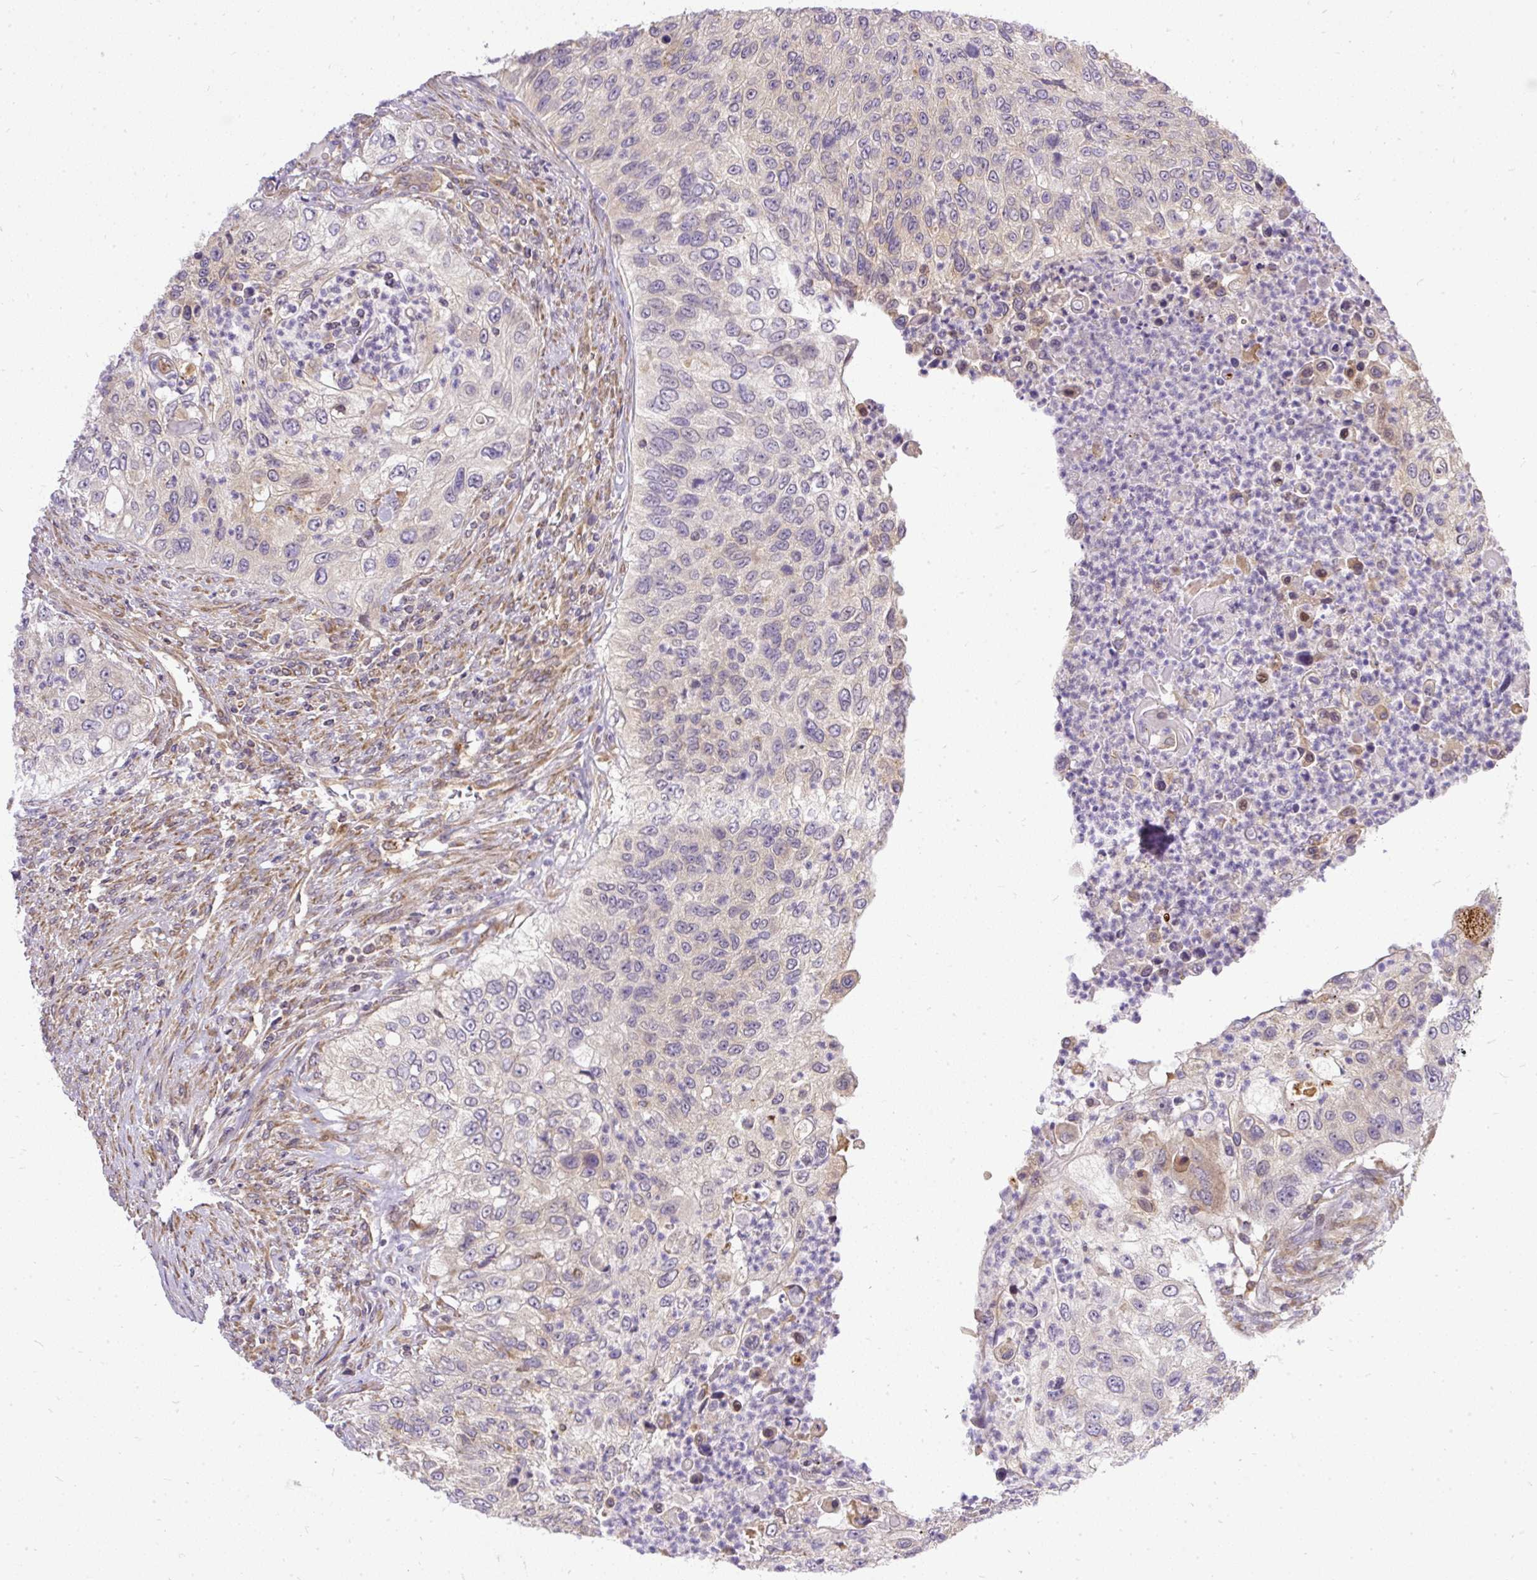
{"staining": {"intensity": "negative", "quantity": "none", "location": "none"}, "tissue": "urothelial cancer", "cell_type": "Tumor cells", "image_type": "cancer", "snomed": [{"axis": "morphology", "description": "Urothelial carcinoma, High grade"}, {"axis": "topography", "description": "Urinary bladder"}], "caption": "The IHC micrograph has no significant staining in tumor cells of urothelial cancer tissue.", "gene": "TRIM17", "patient": {"sex": "female", "age": 60}}